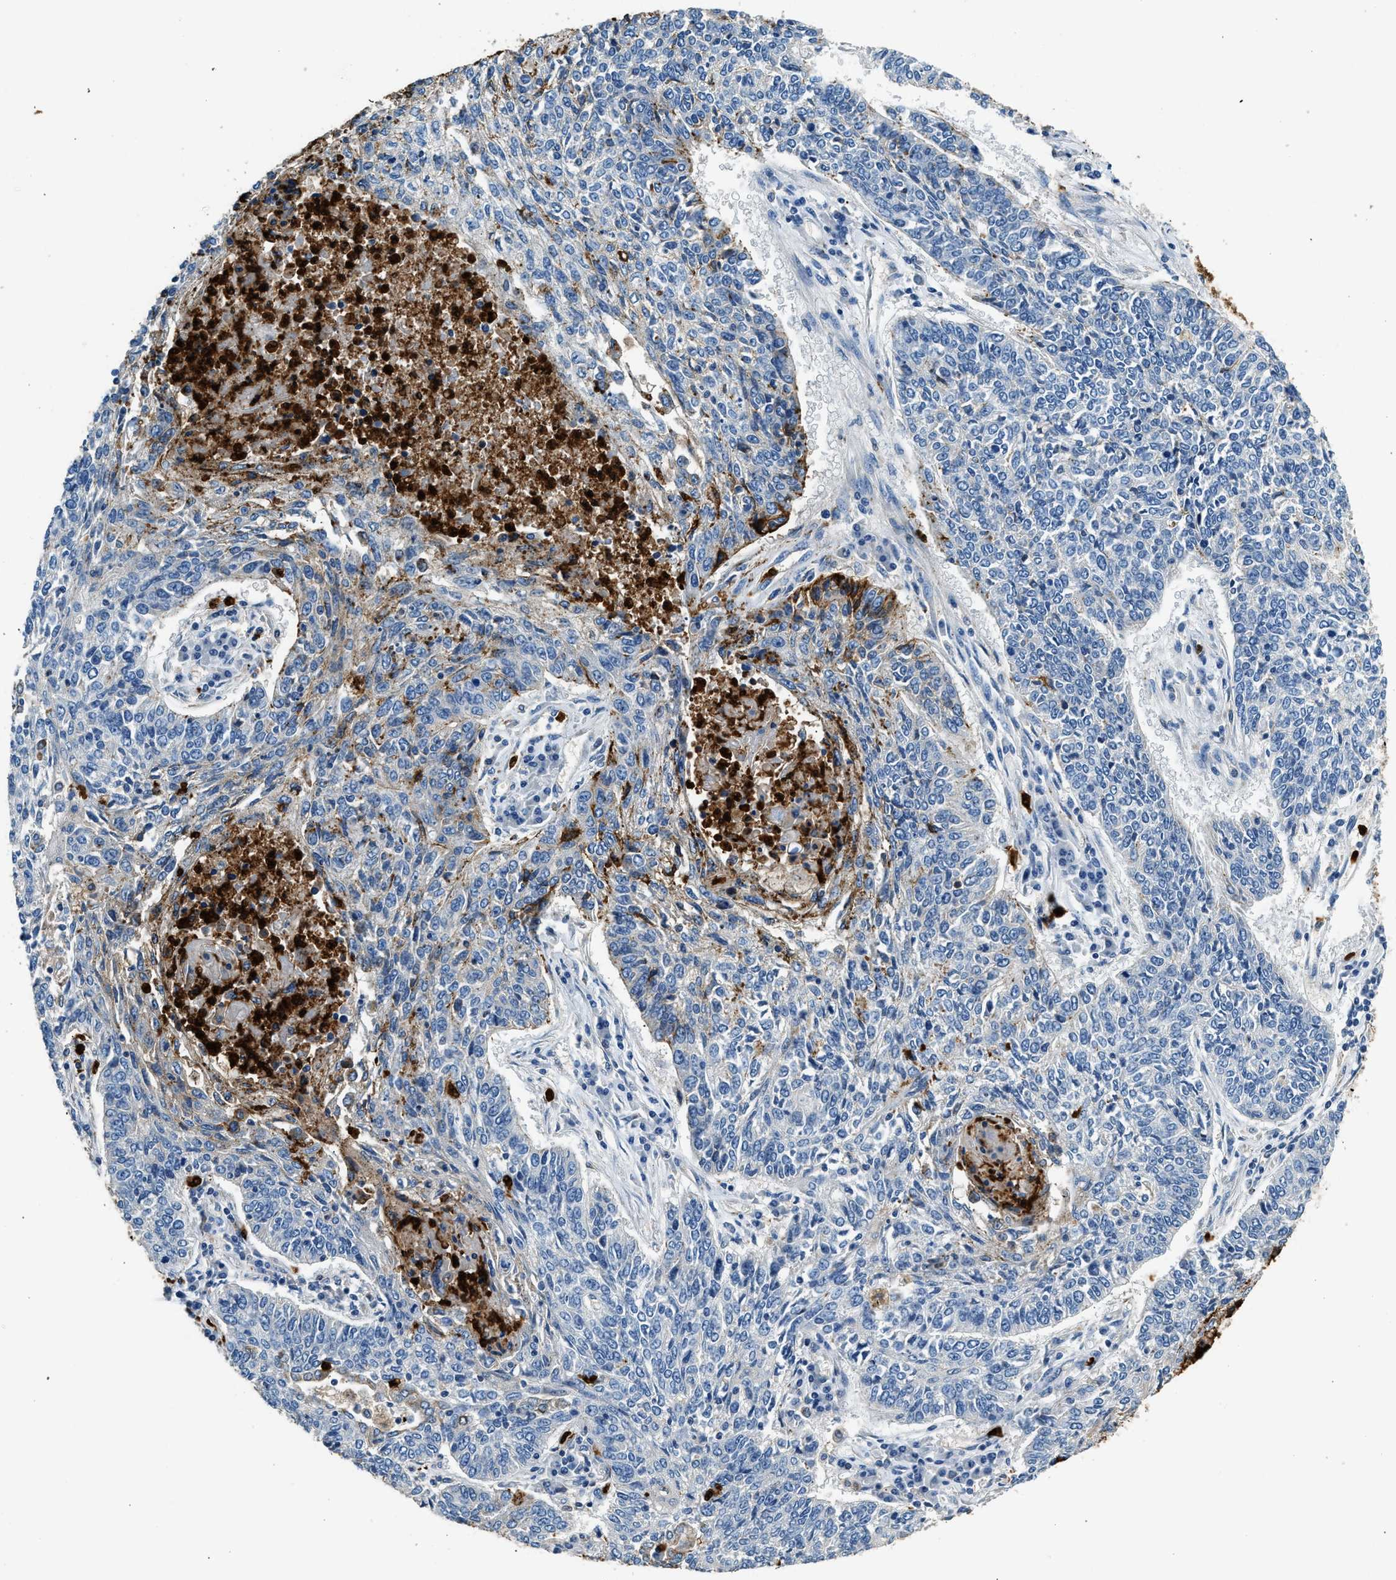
{"staining": {"intensity": "moderate", "quantity": "<25%", "location": "cytoplasmic/membranous"}, "tissue": "lung cancer", "cell_type": "Tumor cells", "image_type": "cancer", "snomed": [{"axis": "morphology", "description": "Normal tissue, NOS"}, {"axis": "morphology", "description": "Squamous cell carcinoma, NOS"}, {"axis": "topography", "description": "Cartilage tissue"}, {"axis": "topography", "description": "Bronchus"}, {"axis": "topography", "description": "Lung"}], "caption": "Protein staining of lung squamous cell carcinoma tissue exhibits moderate cytoplasmic/membranous staining in approximately <25% of tumor cells.", "gene": "ANXA3", "patient": {"sex": "female", "age": 49}}